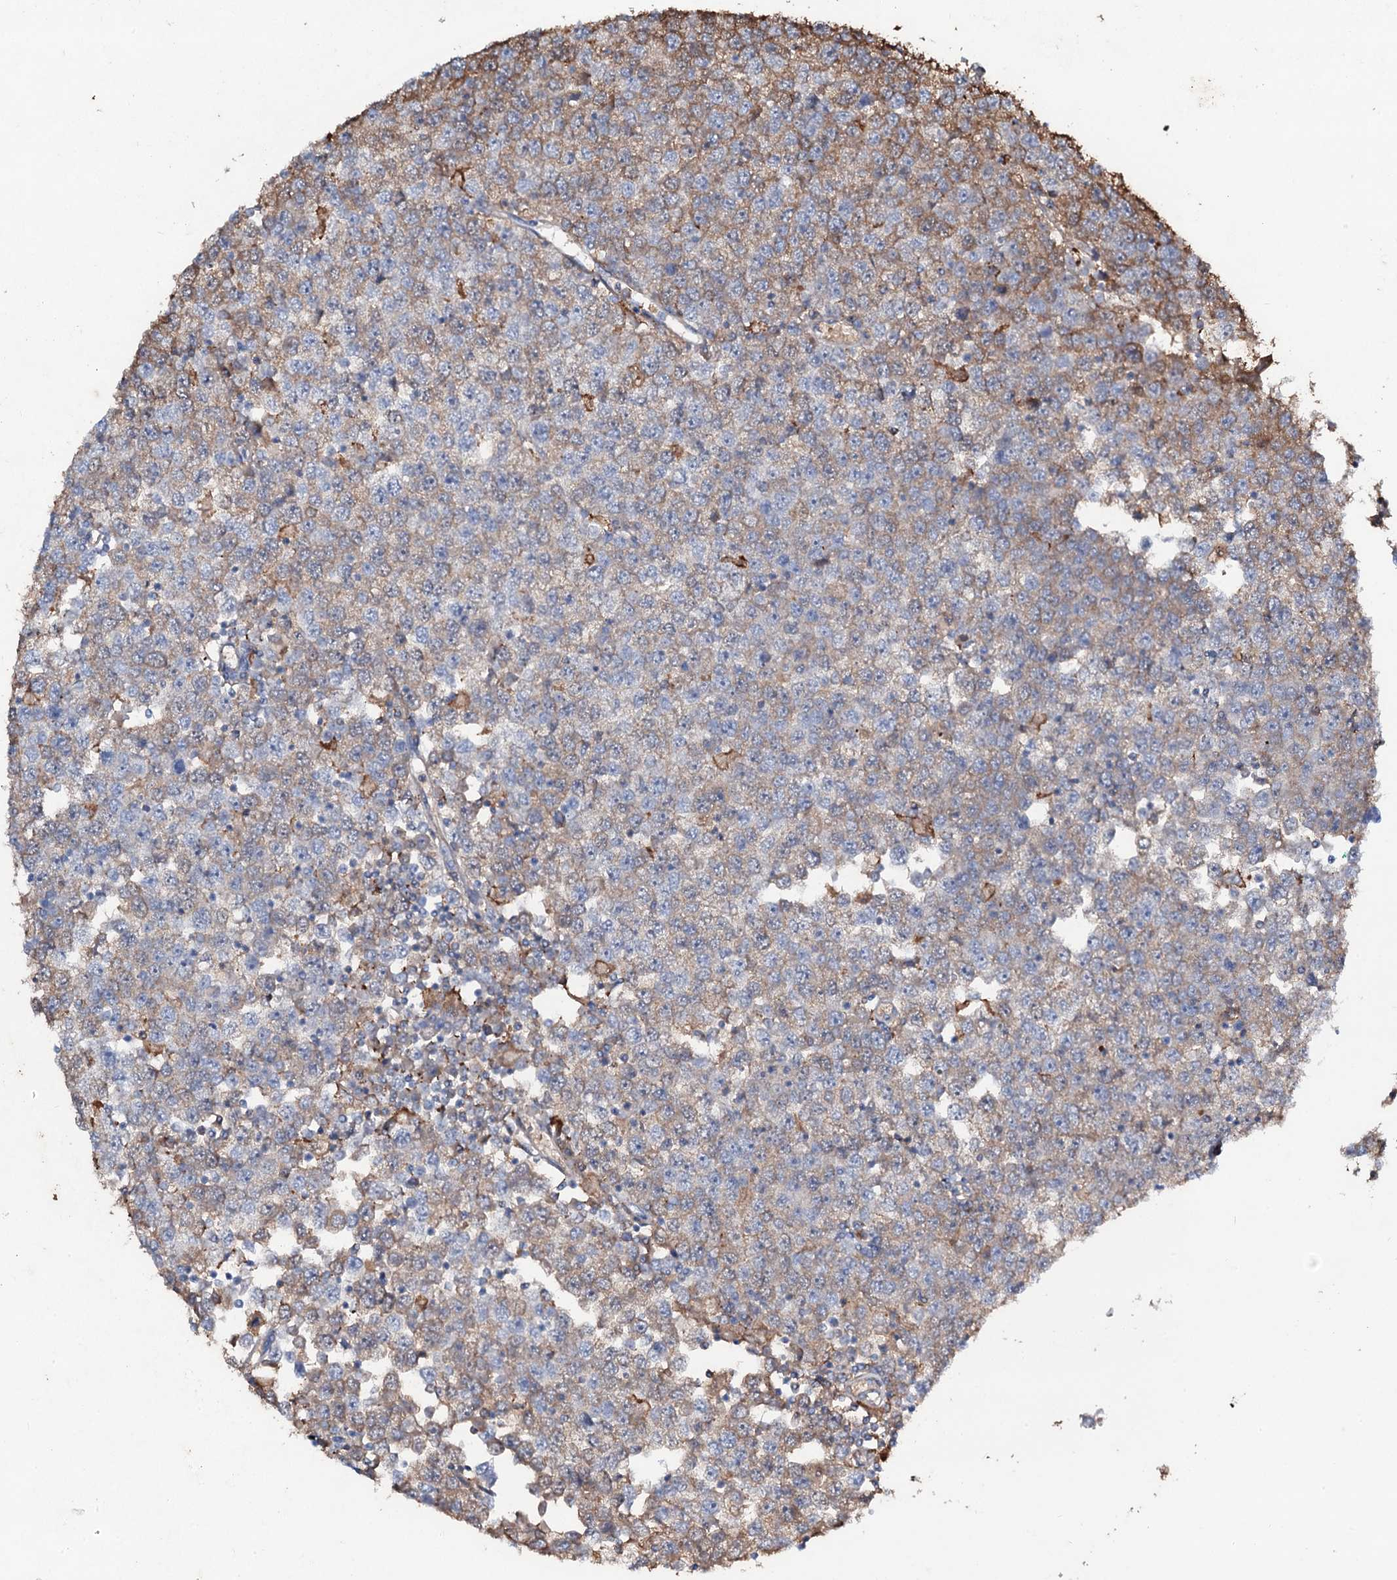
{"staining": {"intensity": "weak", "quantity": "25%-75%", "location": "cytoplasmic/membranous"}, "tissue": "testis cancer", "cell_type": "Tumor cells", "image_type": "cancer", "snomed": [{"axis": "morphology", "description": "Seminoma, NOS"}, {"axis": "topography", "description": "Testis"}], "caption": "IHC of testis cancer (seminoma) reveals low levels of weak cytoplasmic/membranous expression in approximately 25%-75% of tumor cells.", "gene": "EDN1", "patient": {"sex": "male", "age": 65}}